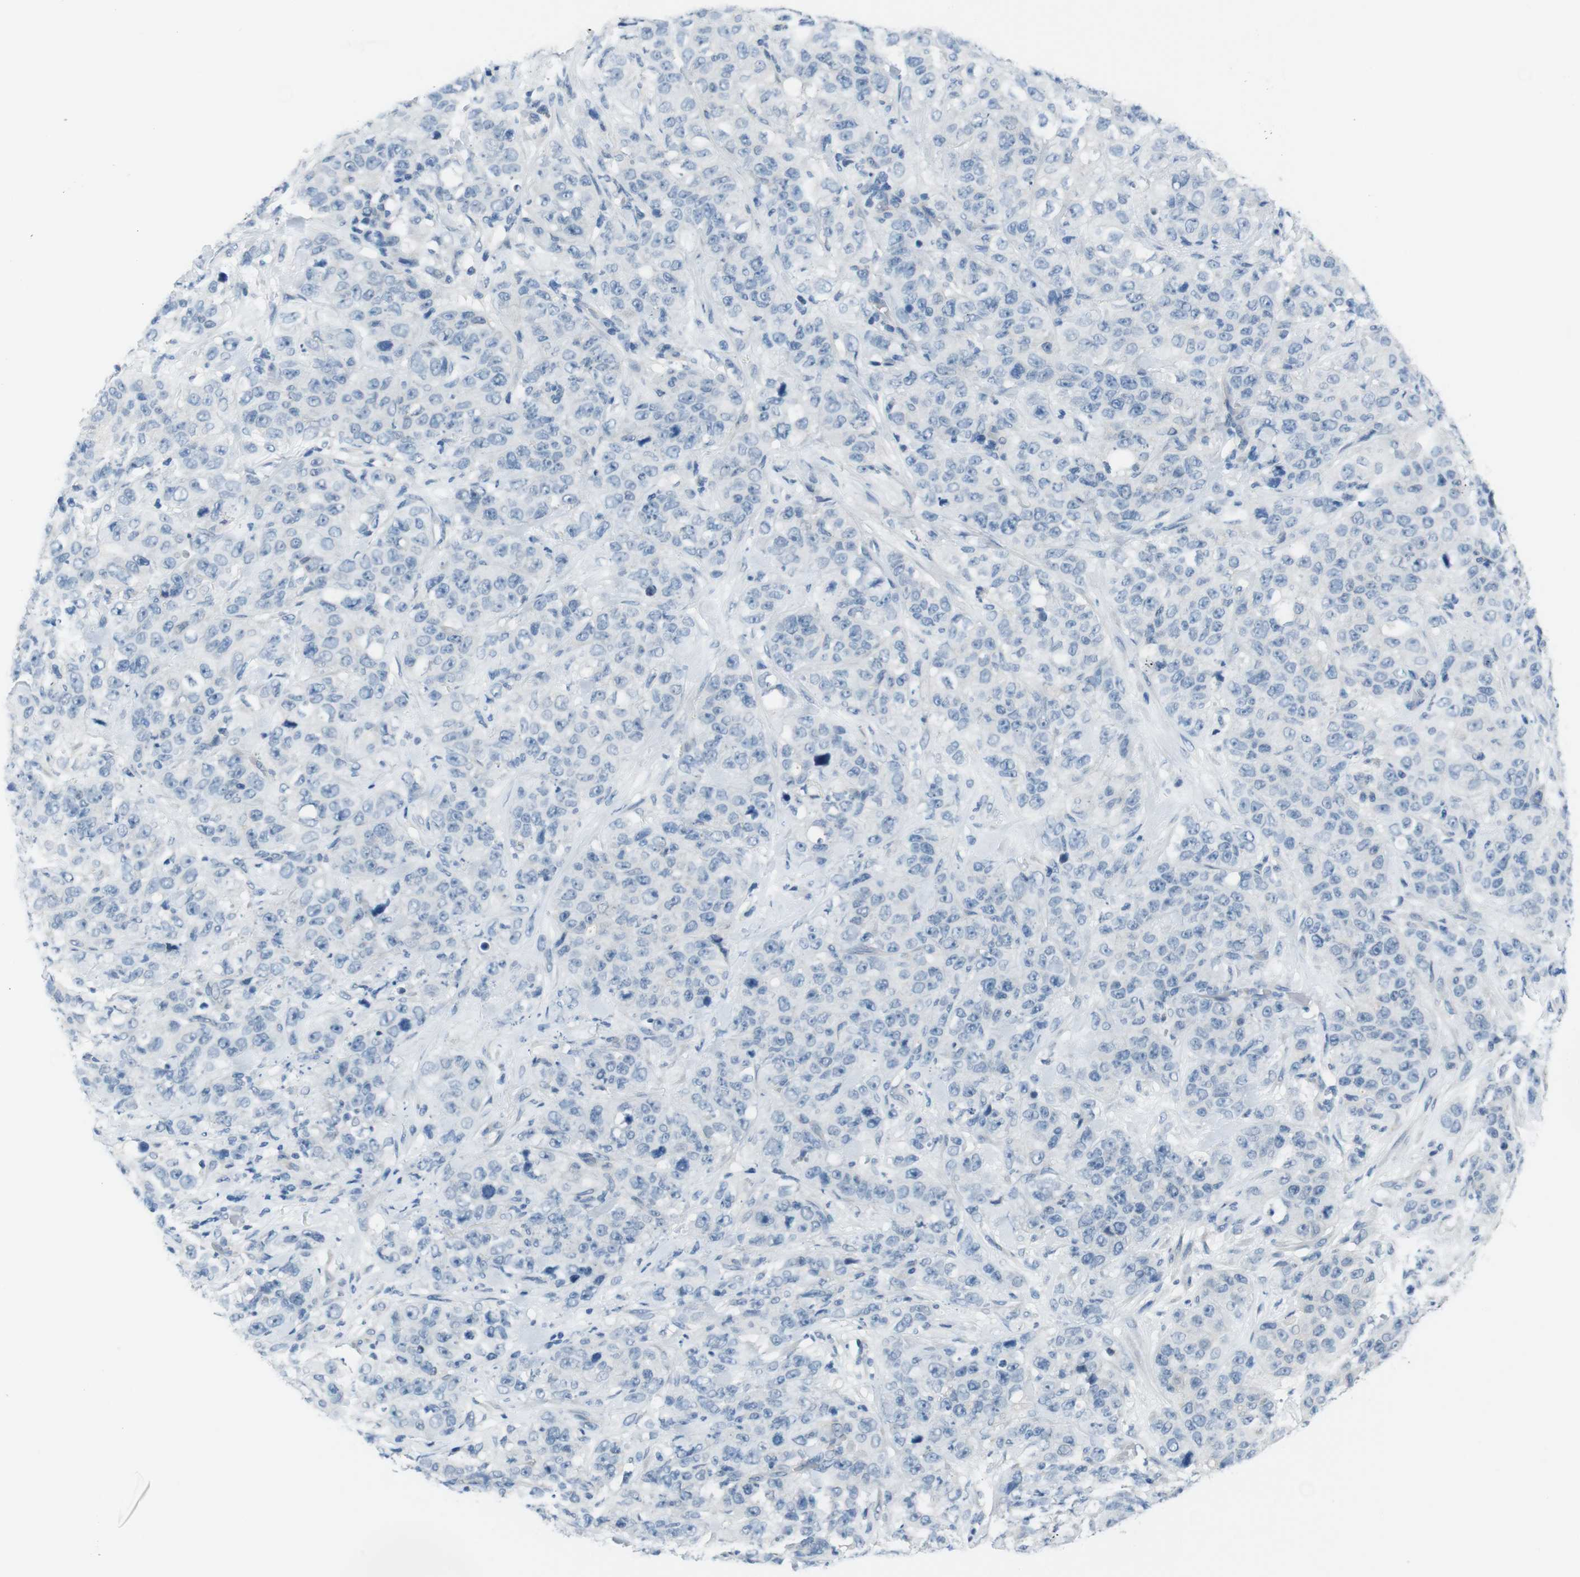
{"staining": {"intensity": "negative", "quantity": "none", "location": "none"}, "tissue": "stomach cancer", "cell_type": "Tumor cells", "image_type": "cancer", "snomed": [{"axis": "morphology", "description": "Adenocarcinoma, NOS"}, {"axis": "topography", "description": "Stomach"}], "caption": "Tumor cells show no significant expression in stomach cancer (adenocarcinoma).", "gene": "HRH2", "patient": {"sex": "male", "age": 48}}